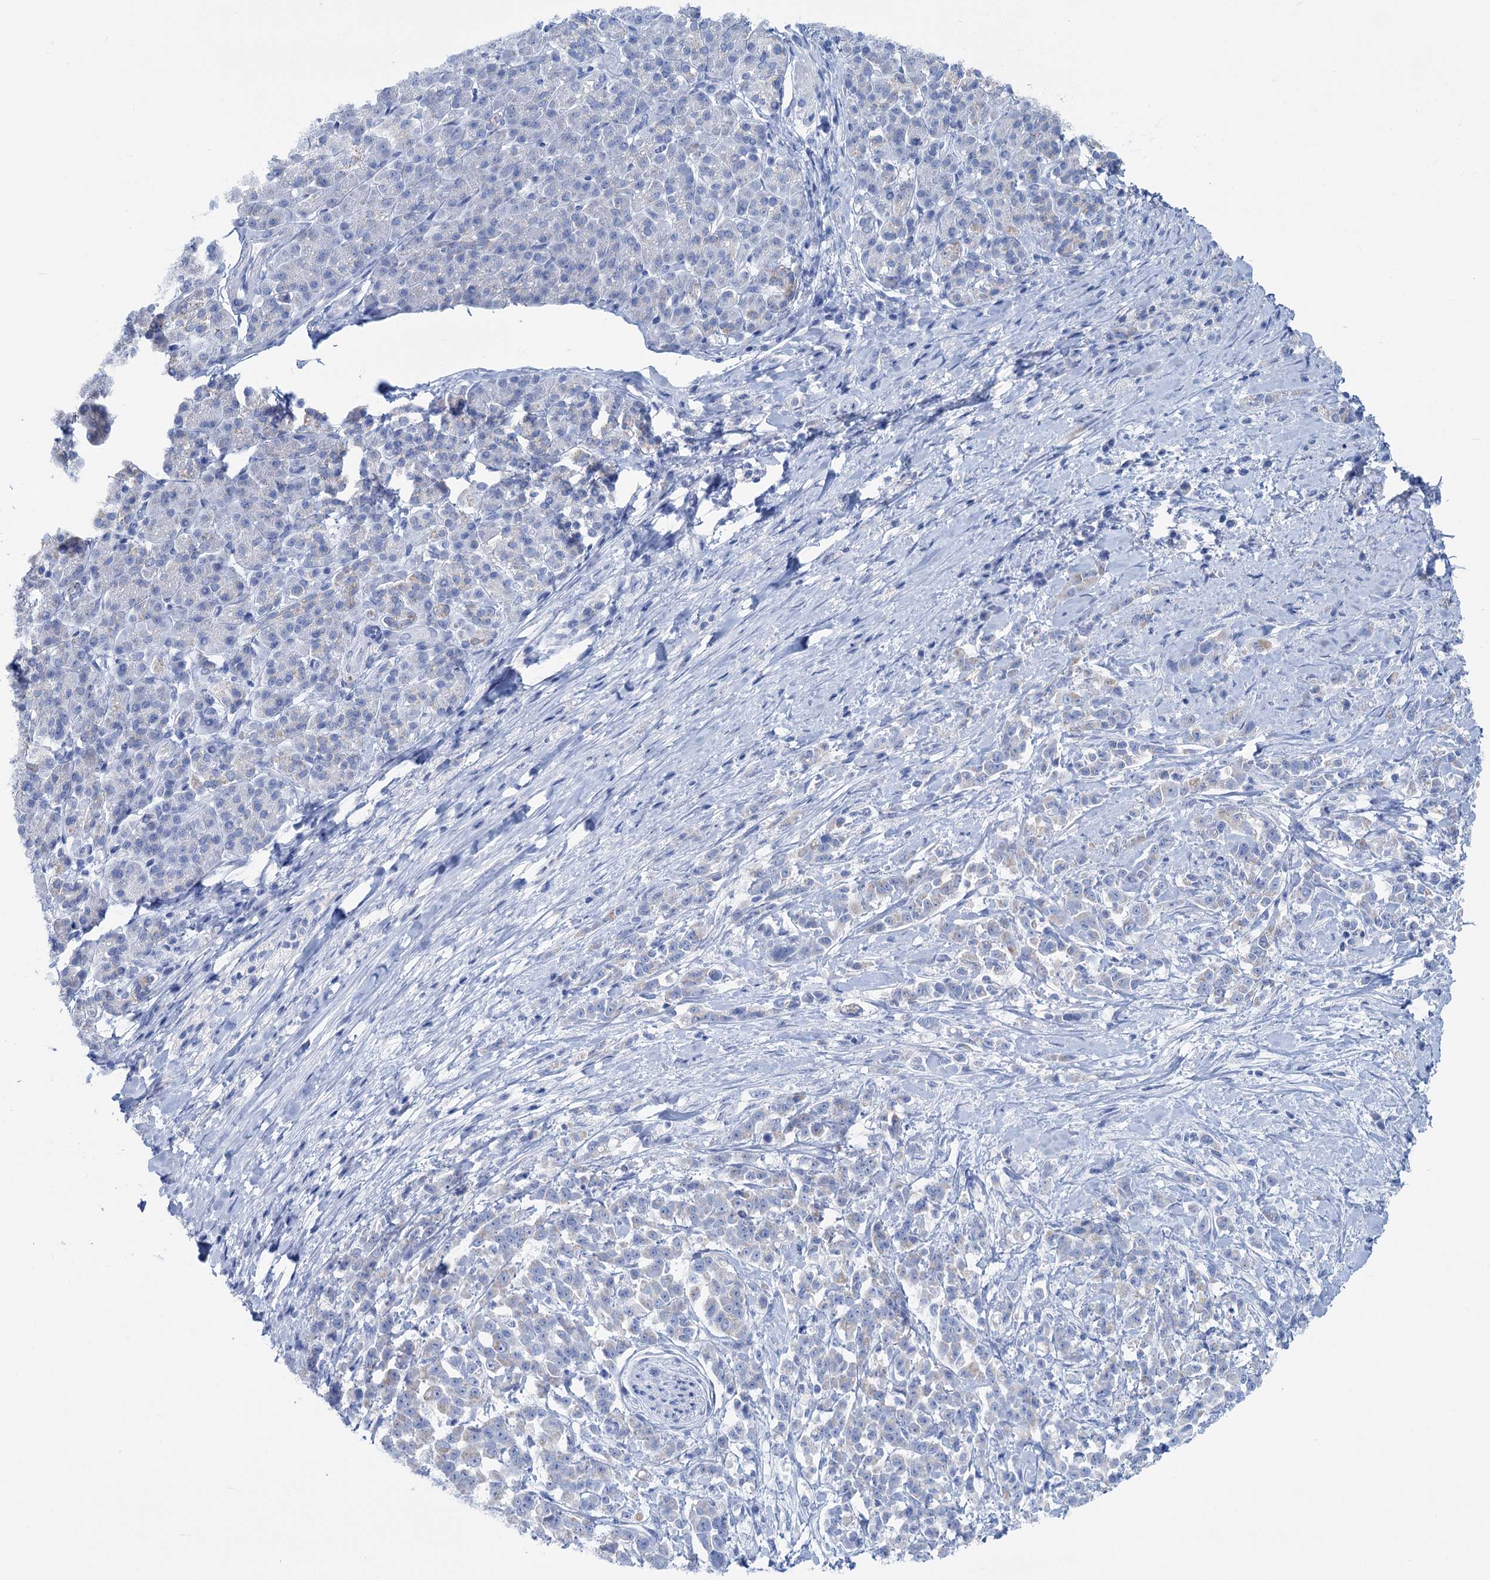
{"staining": {"intensity": "moderate", "quantity": "25%-75%", "location": "cytoplasmic/membranous"}, "tissue": "pancreatic cancer", "cell_type": "Tumor cells", "image_type": "cancer", "snomed": [{"axis": "morphology", "description": "Normal tissue, NOS"}, {"axis": "morphology", "description": "Adenocarcinoma, NOS"}, {"axis": "topography", "description": "Pancreas"}], "caption": "Brown immunohistochemical staining in pancreatic adenocarcinoma reveals moderate cytoplasmic/membranous expression in about 25%-75% of tumor cells. (DAB (3,3'-diaminobenzidine) = brown stain, brightfield microscopy at high magnification).", "gene": "CHDH", "patient": {"sex": "female", "age": 64}}